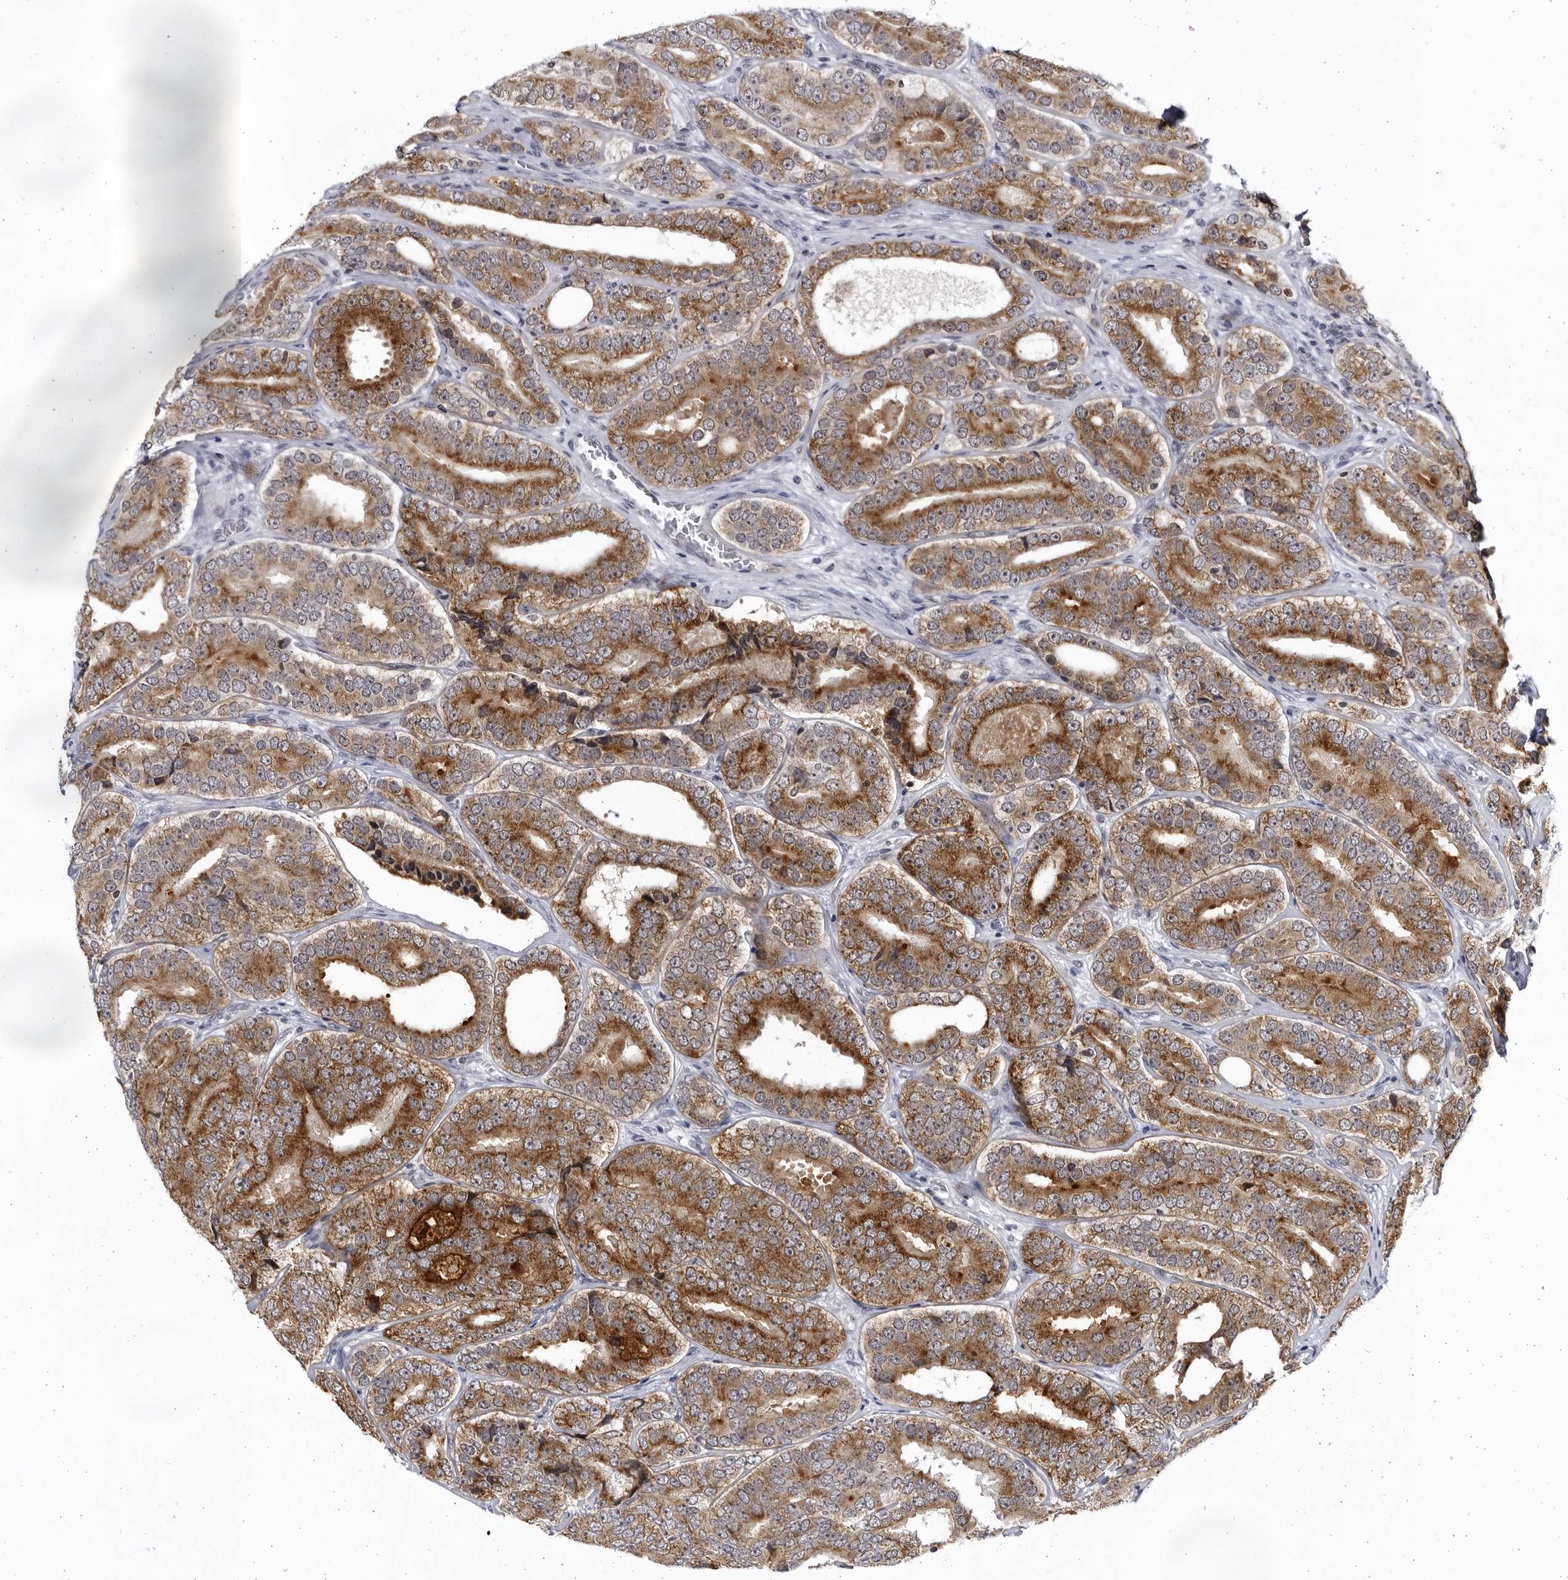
{"staining": {"intensity": "moderate", "quantity": ">75%", "location": "cytoplasmic/membranous"}, "tissue": "prostate cancer", "cell_type": "Tumor cells", "image_type": "cancer", "snomed": [{"axis": "morphology", "description": "Adenocarcinoma, High grade"}, {"axis": "topography", "description": "Prostate"}], "caption": "Immunohistochemistry (DAB) staining of prostate adenocarcinoma (high-grade) shows moderate cytoplasmic/membranous protein positivity in approximately >75% of tumor cells.", "gene": "SLC25A22", "patient": {"sex": "male", "age": 56}}